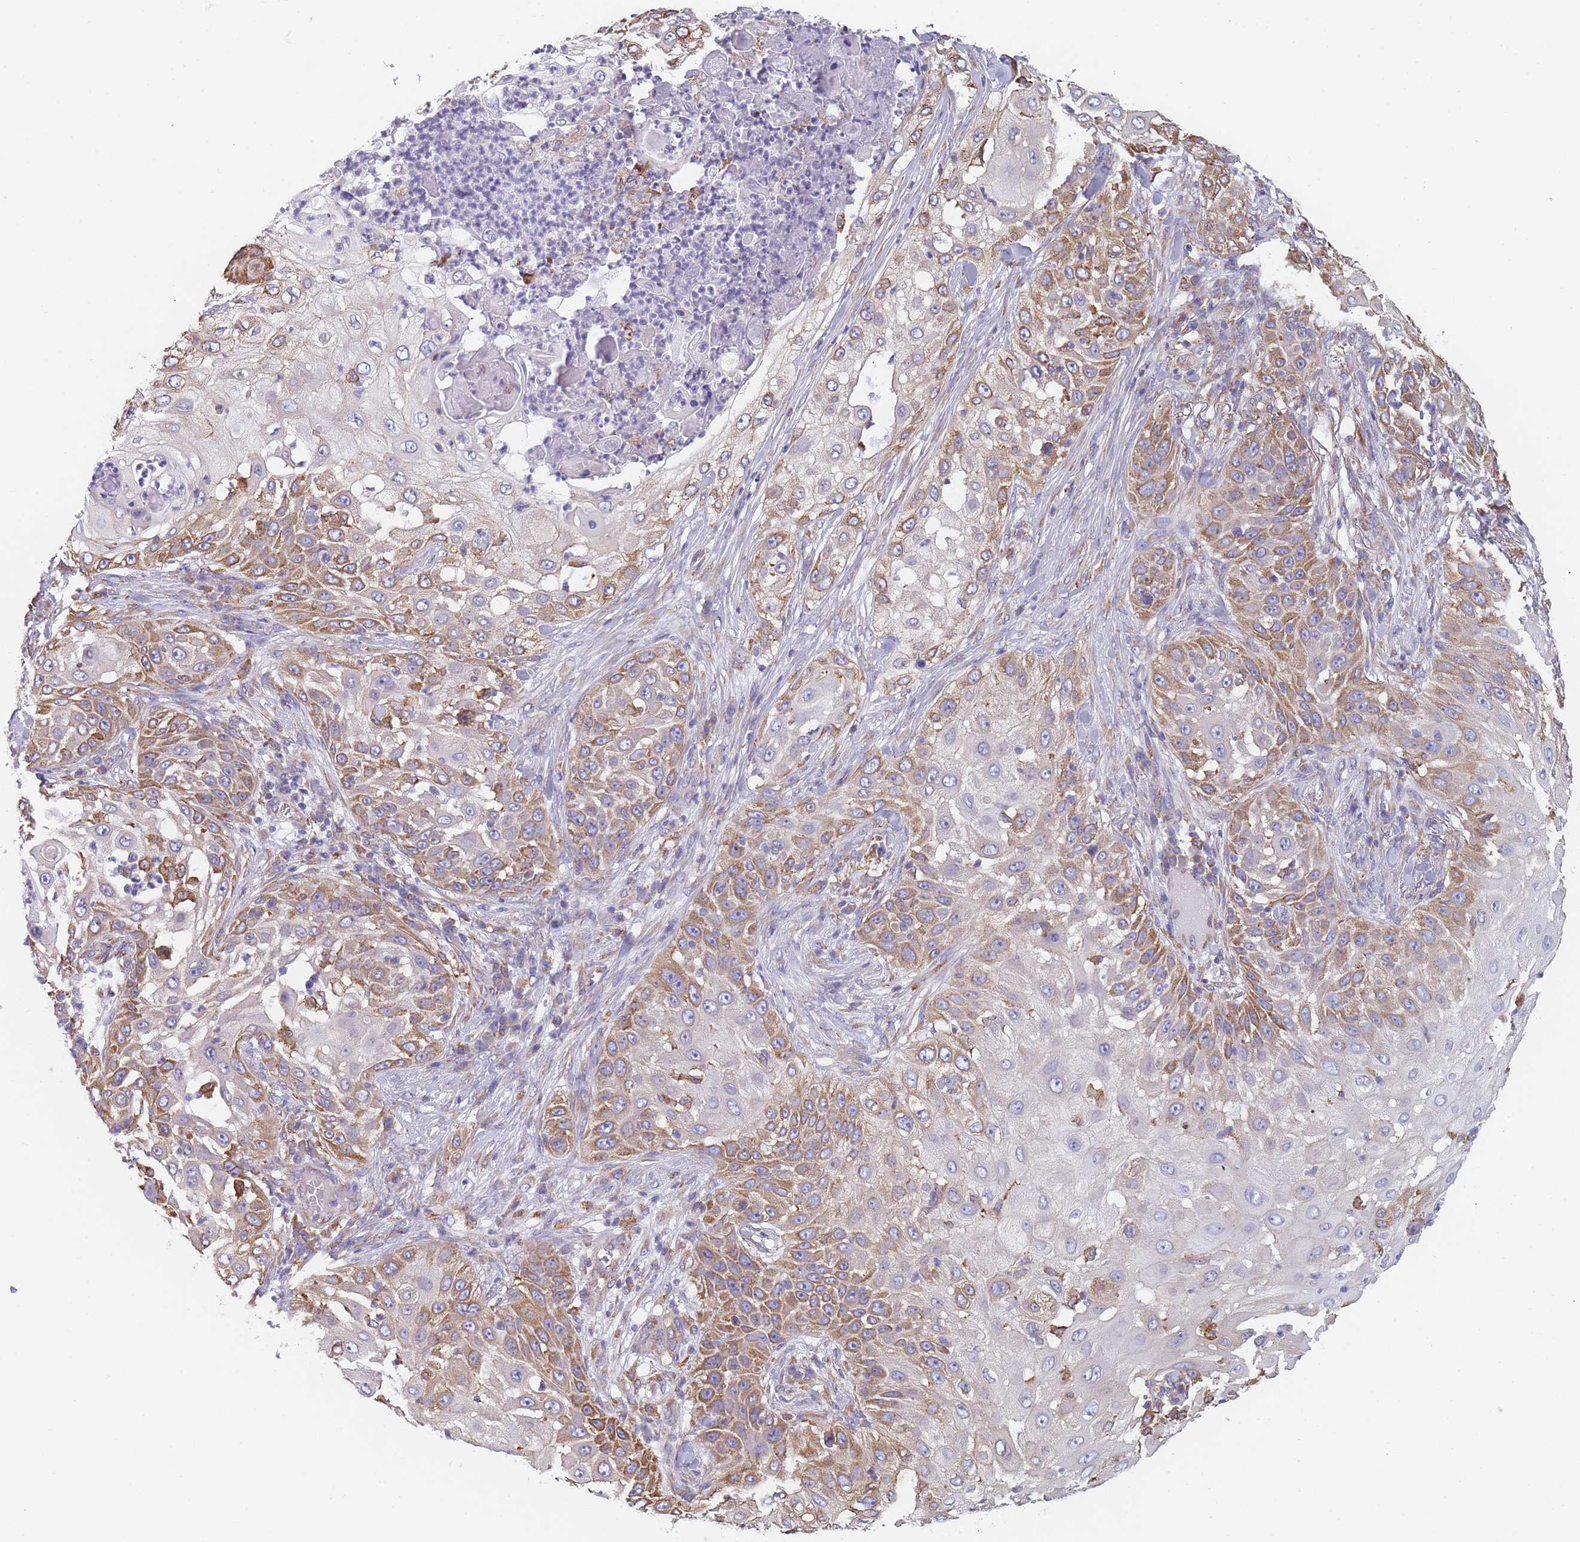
{"staining": {"intensity": "moderate", "quantity": "25%-75%", "location": "cytoplasmic/membranous"}, "tissue": "skin cancer", "cell_type": "Tumor cells", "image_type": "cancer", "snomed": [{"axis": "morphology", "description": "Squamous cell carcinoma, NOS"}, {"axis": "topography", "description": "Skin"}], "caption": "Protein staining reveals moderate cytoplasmic/membranous positivity in about 25%-75% of tumor cells in skin cancer.", "gene": "OR7C2", "patient": {"sex": "female", "age": 44}}